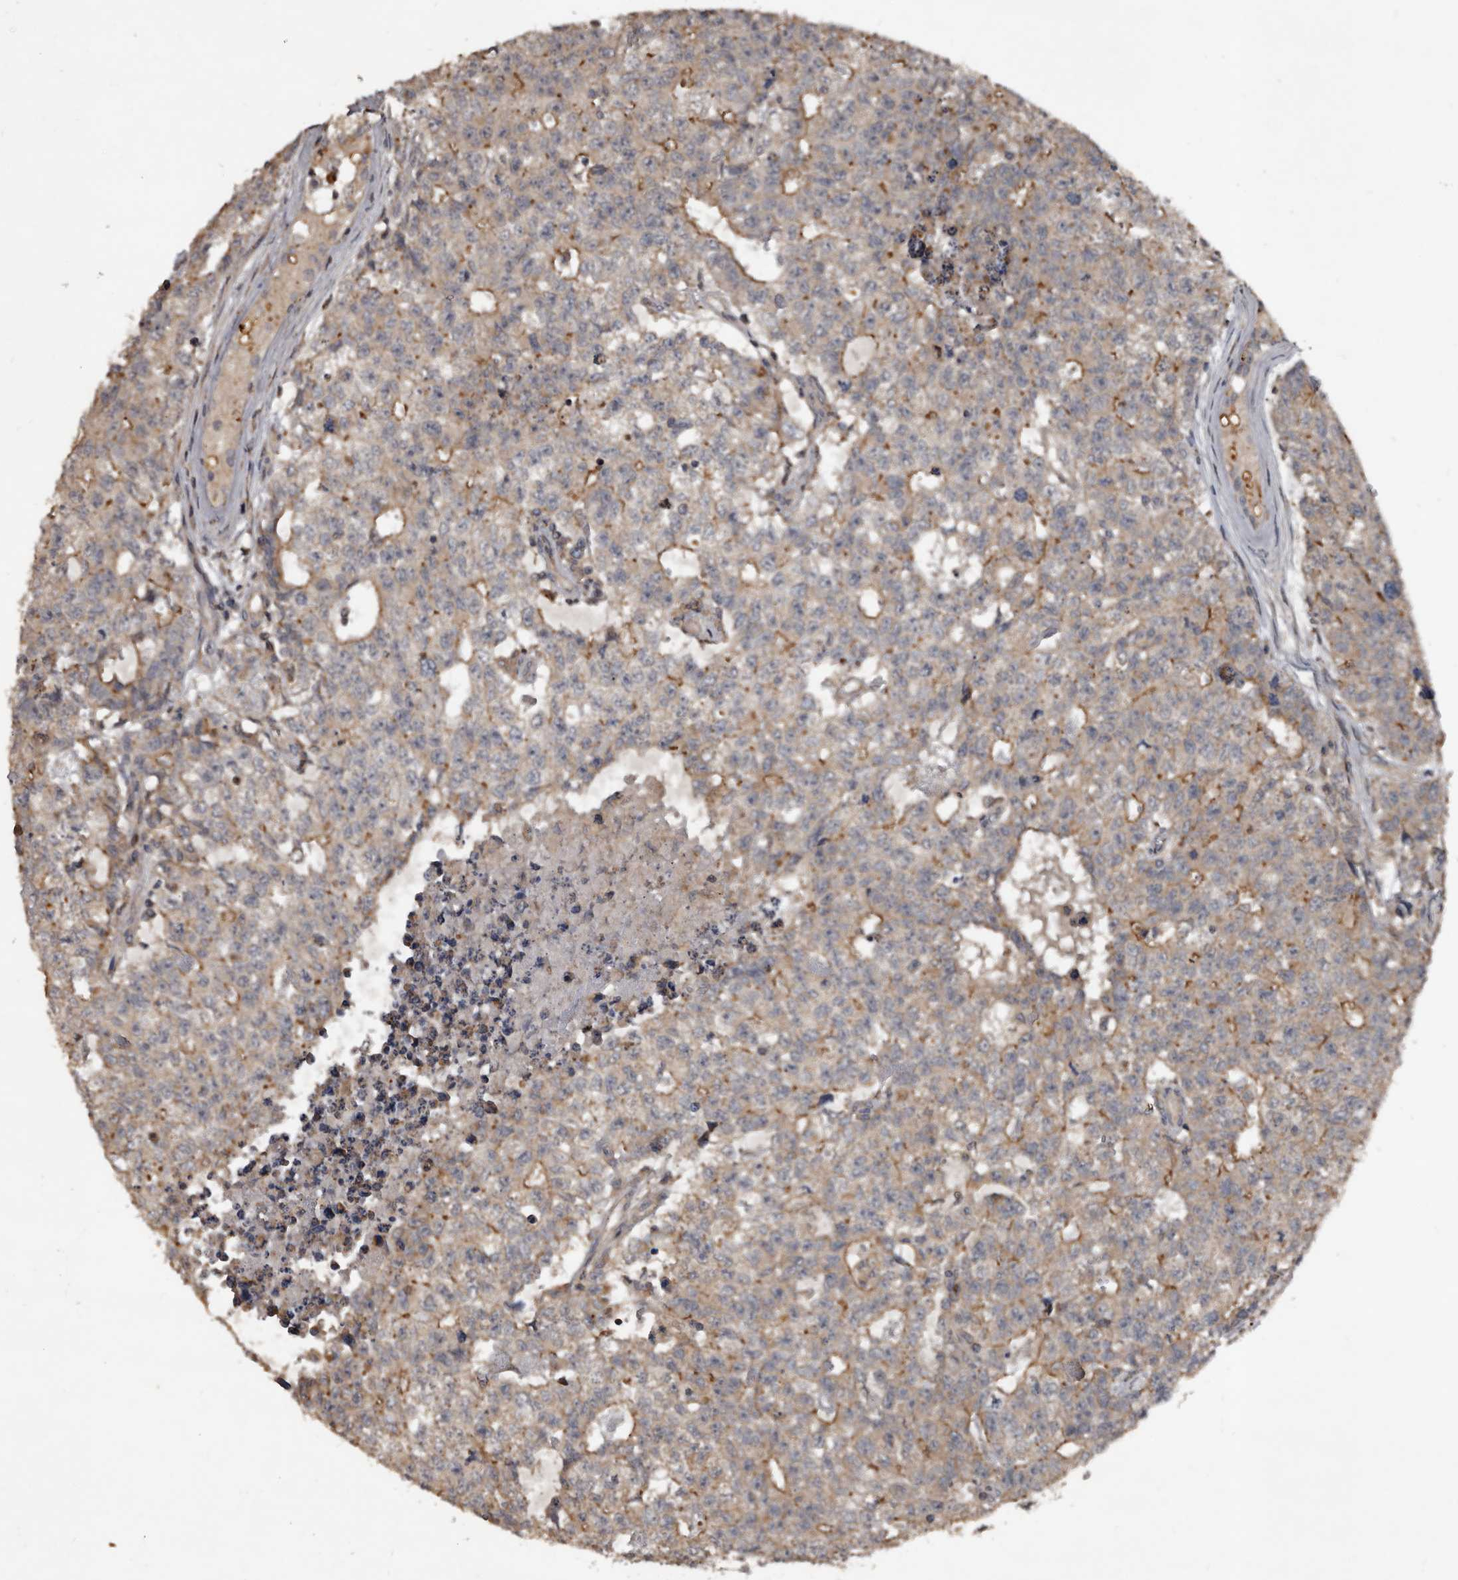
{"staining": {"intensity": "weak", "quantity": "<25%", "location": "cytoplasmic/membranous"}, "tissue": "testis cancer", "cell_type": "Tumor cells", "image_type": "cancer", "snomed": [{"axis": "morphology", "description": "Carcinoma, Embryonal, NOS"}, {"axis": "topography", "description": "Testis"}], "caption": "Image shows no significant protein expression in tumor cells of testis embryonal carcinoma.", "gene": "GREB1", "patient": {"sex": "male", "age": 28}}